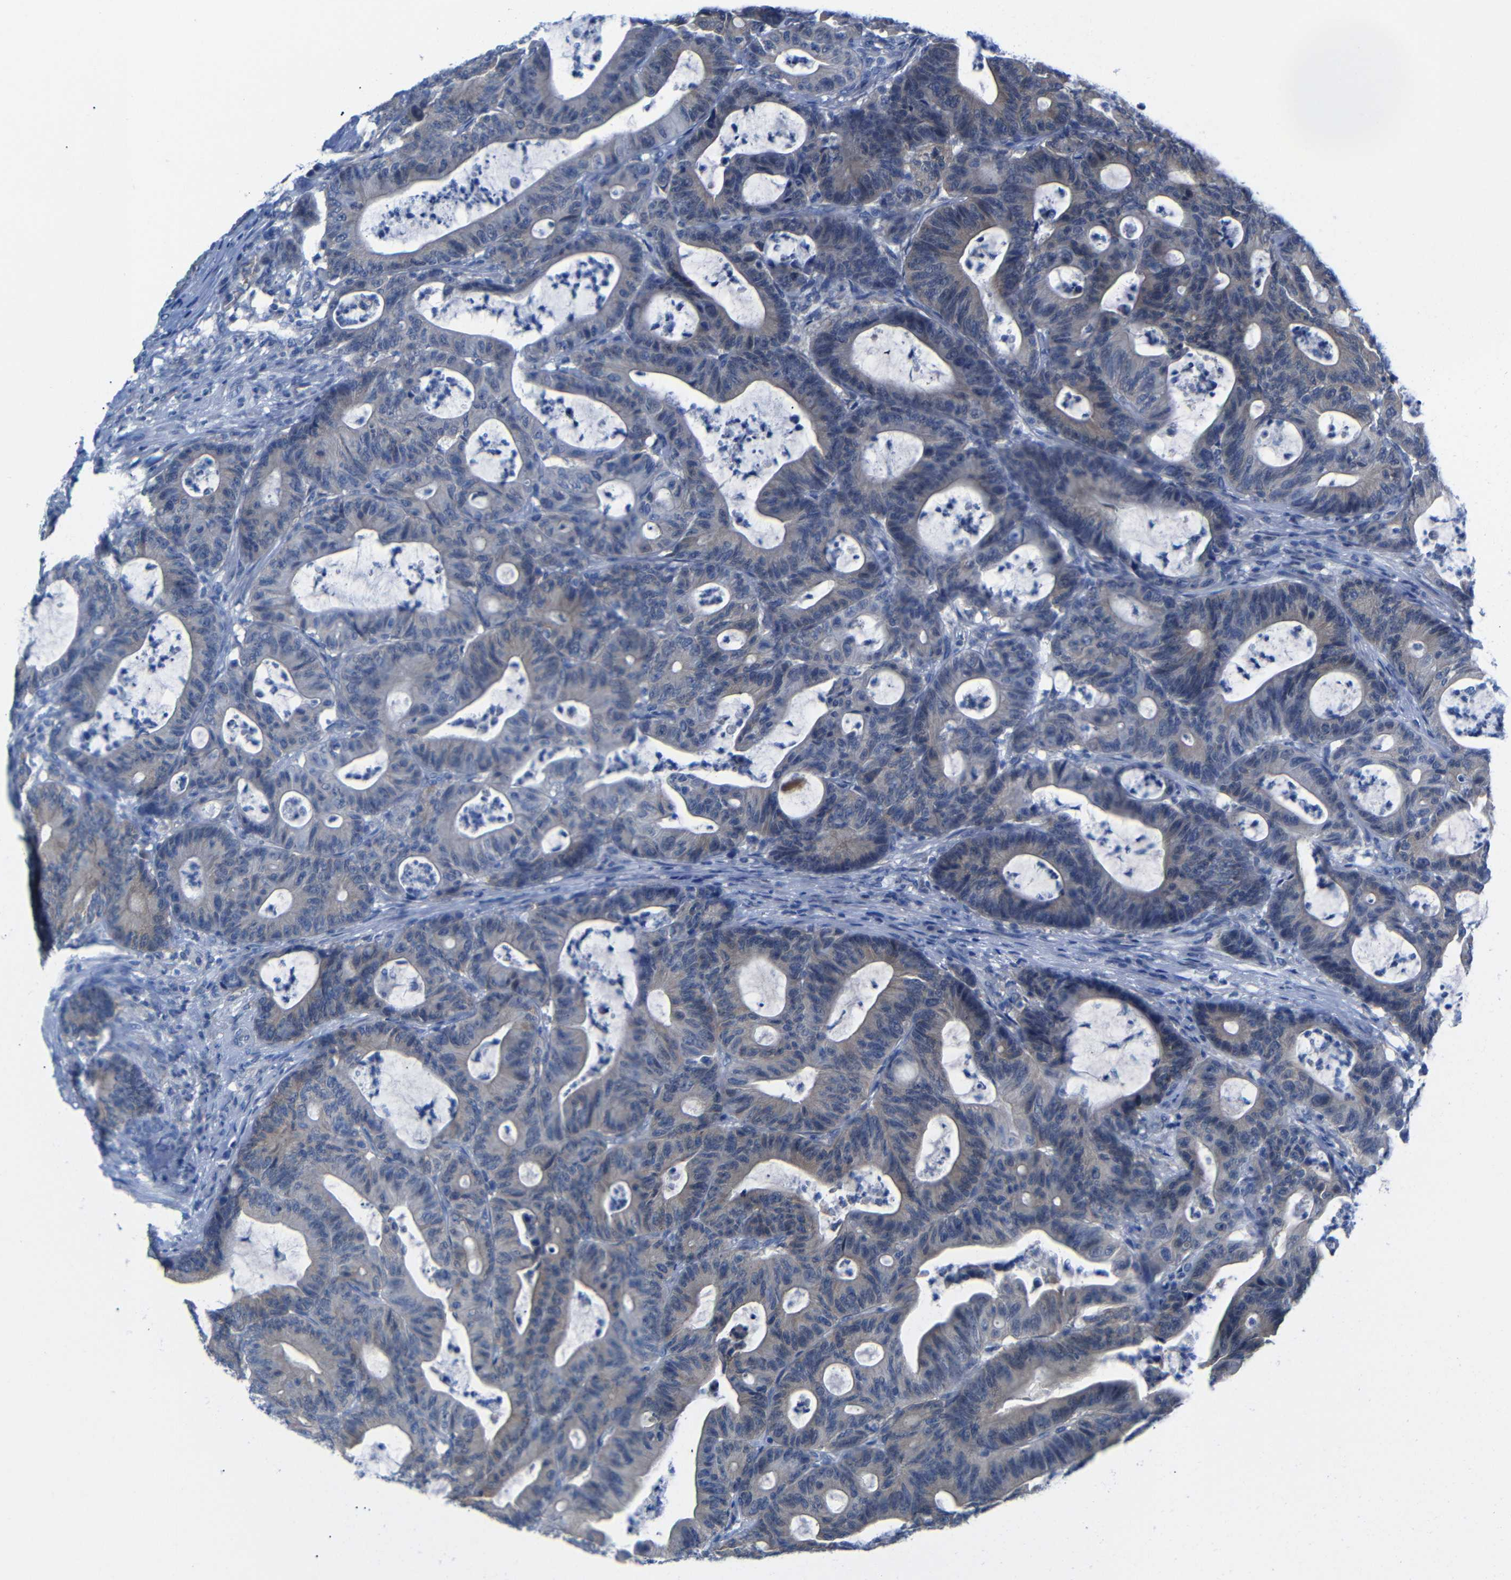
{"staining": {"intensity": "weak", "quantity": ">75%", "location": "cytoplasmic/membranous"}, "tissue": "colorectal cancer", "cell_type": "Tumor cells", "image_type": "cancer", "snomed": [{"axis": "morphology", "description": "Adenocarcinoma, NOS"}, {"axis": "topography", "description": "Colon"}], "caption": "Tumor cells display weak cytoplasmic/membranous staining in about >75% of cells in colorectal cancer. (IHC, brightfield microscopy, high magnification).", "gene": "PEBP1", "patient": {"sex": "female", "age": 84}}